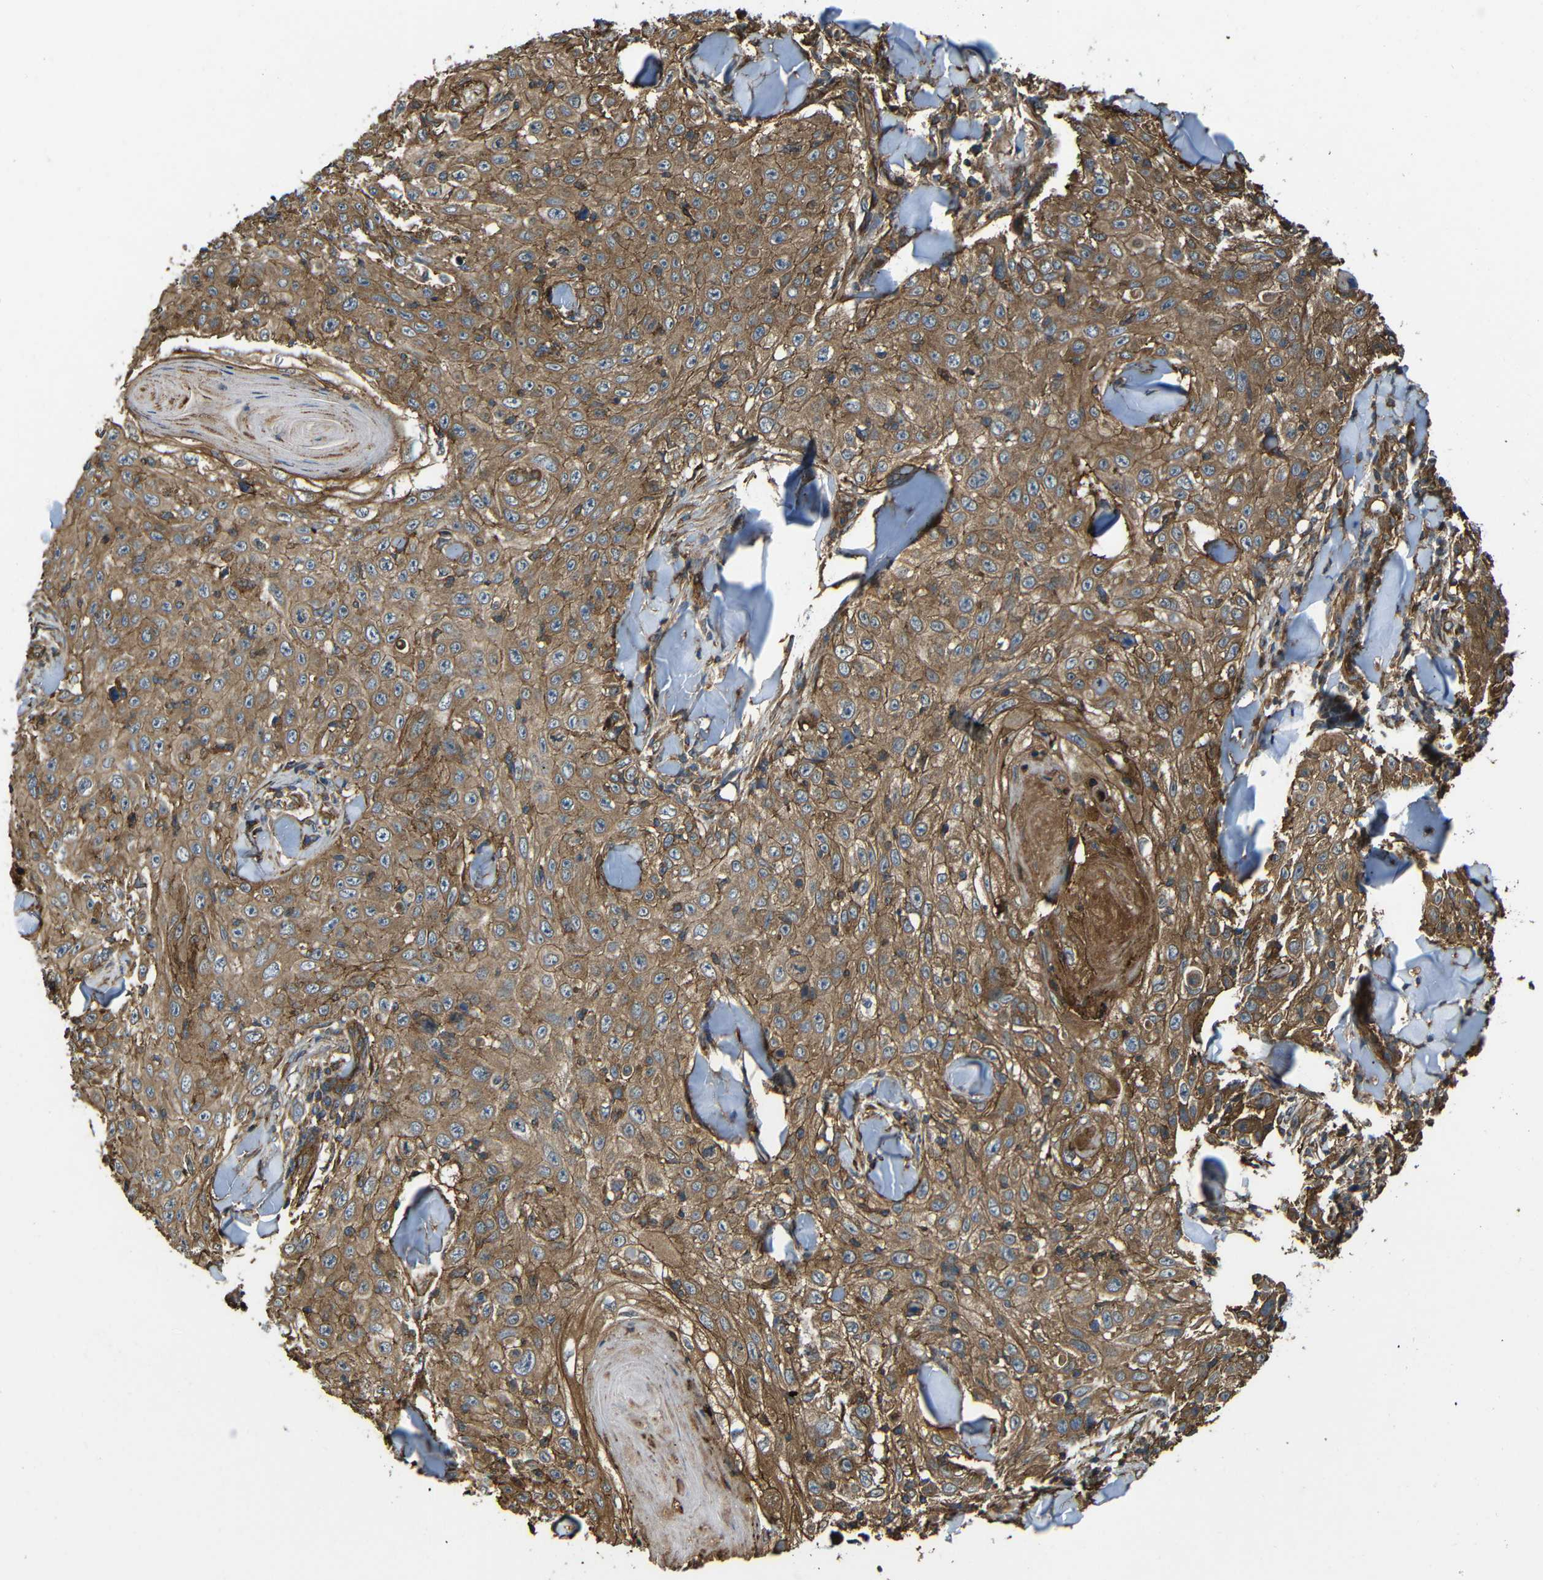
{"staining": {"intensity": "moderate", "quantity": ">75%", "location": "cytoplasmic/membranous"}, "tissue": "skin cancer", "cell_type": "Tumor cells", "image_type": "cancer", "snomed": [{"axis": "morphology", "description": "Squamous cell carcinoma, NOS"}, {"axis": "topography", "description": "Skin"}], "caption": "High-magnification brightfield microscopy of skin squamous cell carcinoma stained with DAB (brown) and counterstained with hematoxylin (blue). tumor cells exhibit moderate cytoplasmic/membranous expression is seen in about>75% of cells.", "gene": "PTCH1", "patient": {"sex": "male", "age": 86}}